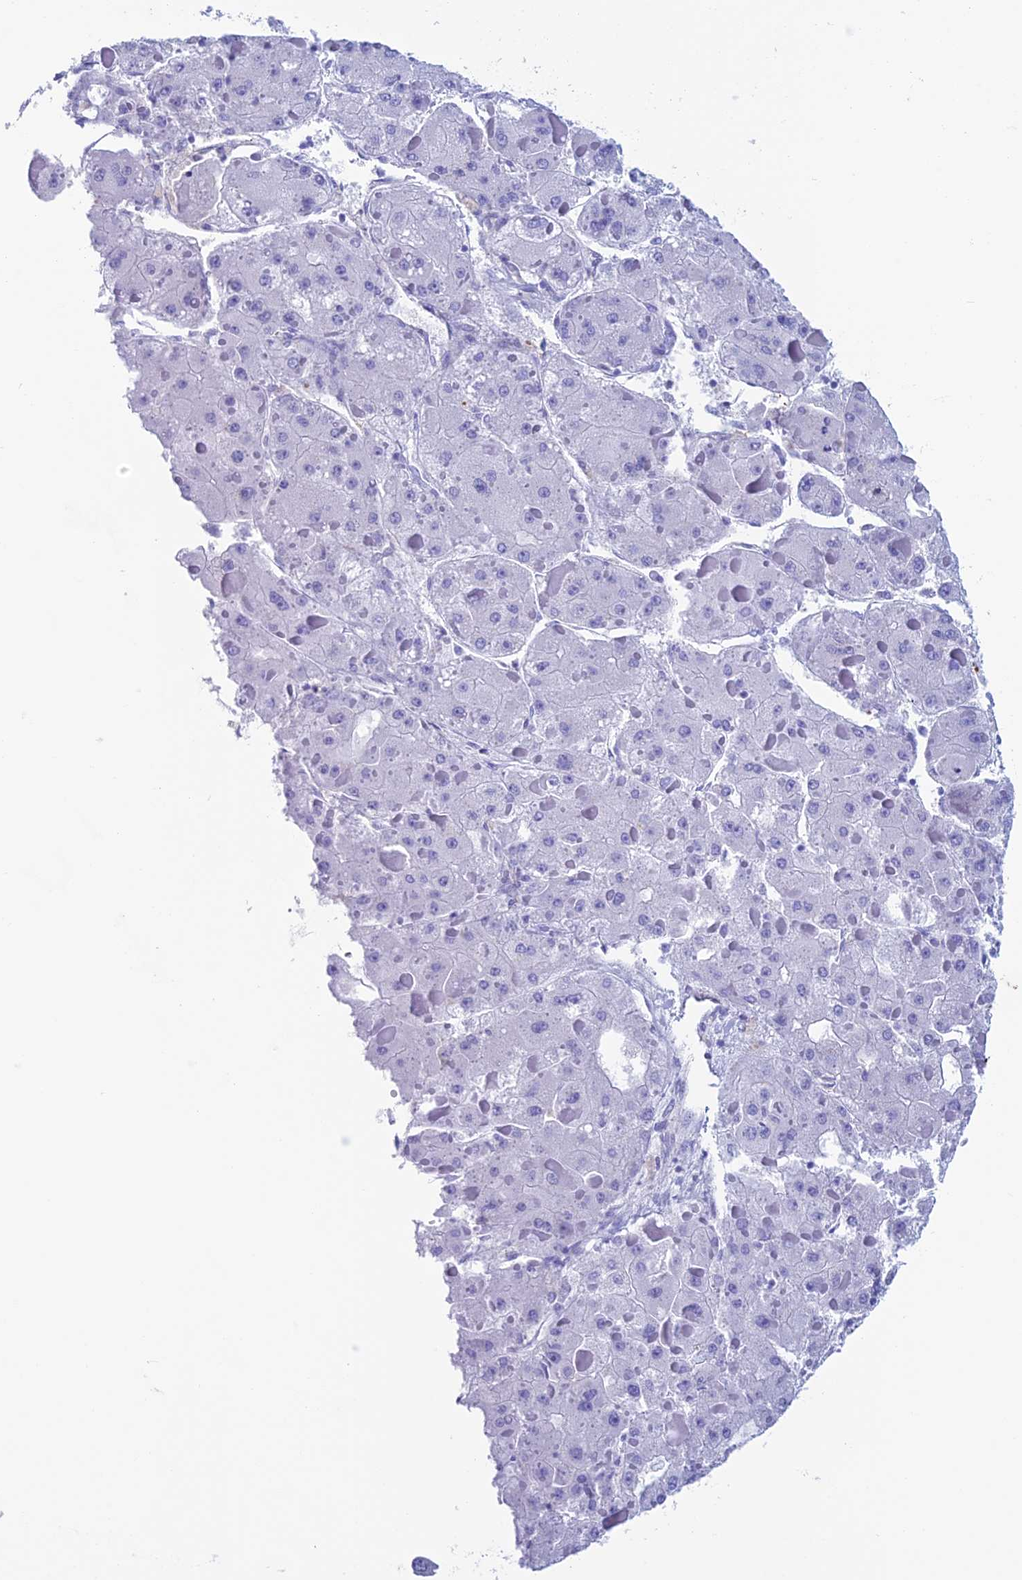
{"staining": {"intensity": "negative", "quantity": "none", "location": "none"}, "tissue": "liver cancer", "cell_type": "Tumor cells", "image_type": "cancer", "snomed": [{"axis": "morphology", "description": "Carcinoma, Hepatocellular, NOS"}, {"axis": "topography", "description": "Liver"}], "caption": "Immunohistochemical staining of liver cancer (hepatocellular carcinoma) shows no significant positivity in tumor cells.", "gene": "KCNK17", "patient": {"sex": "female", "age": 73}}